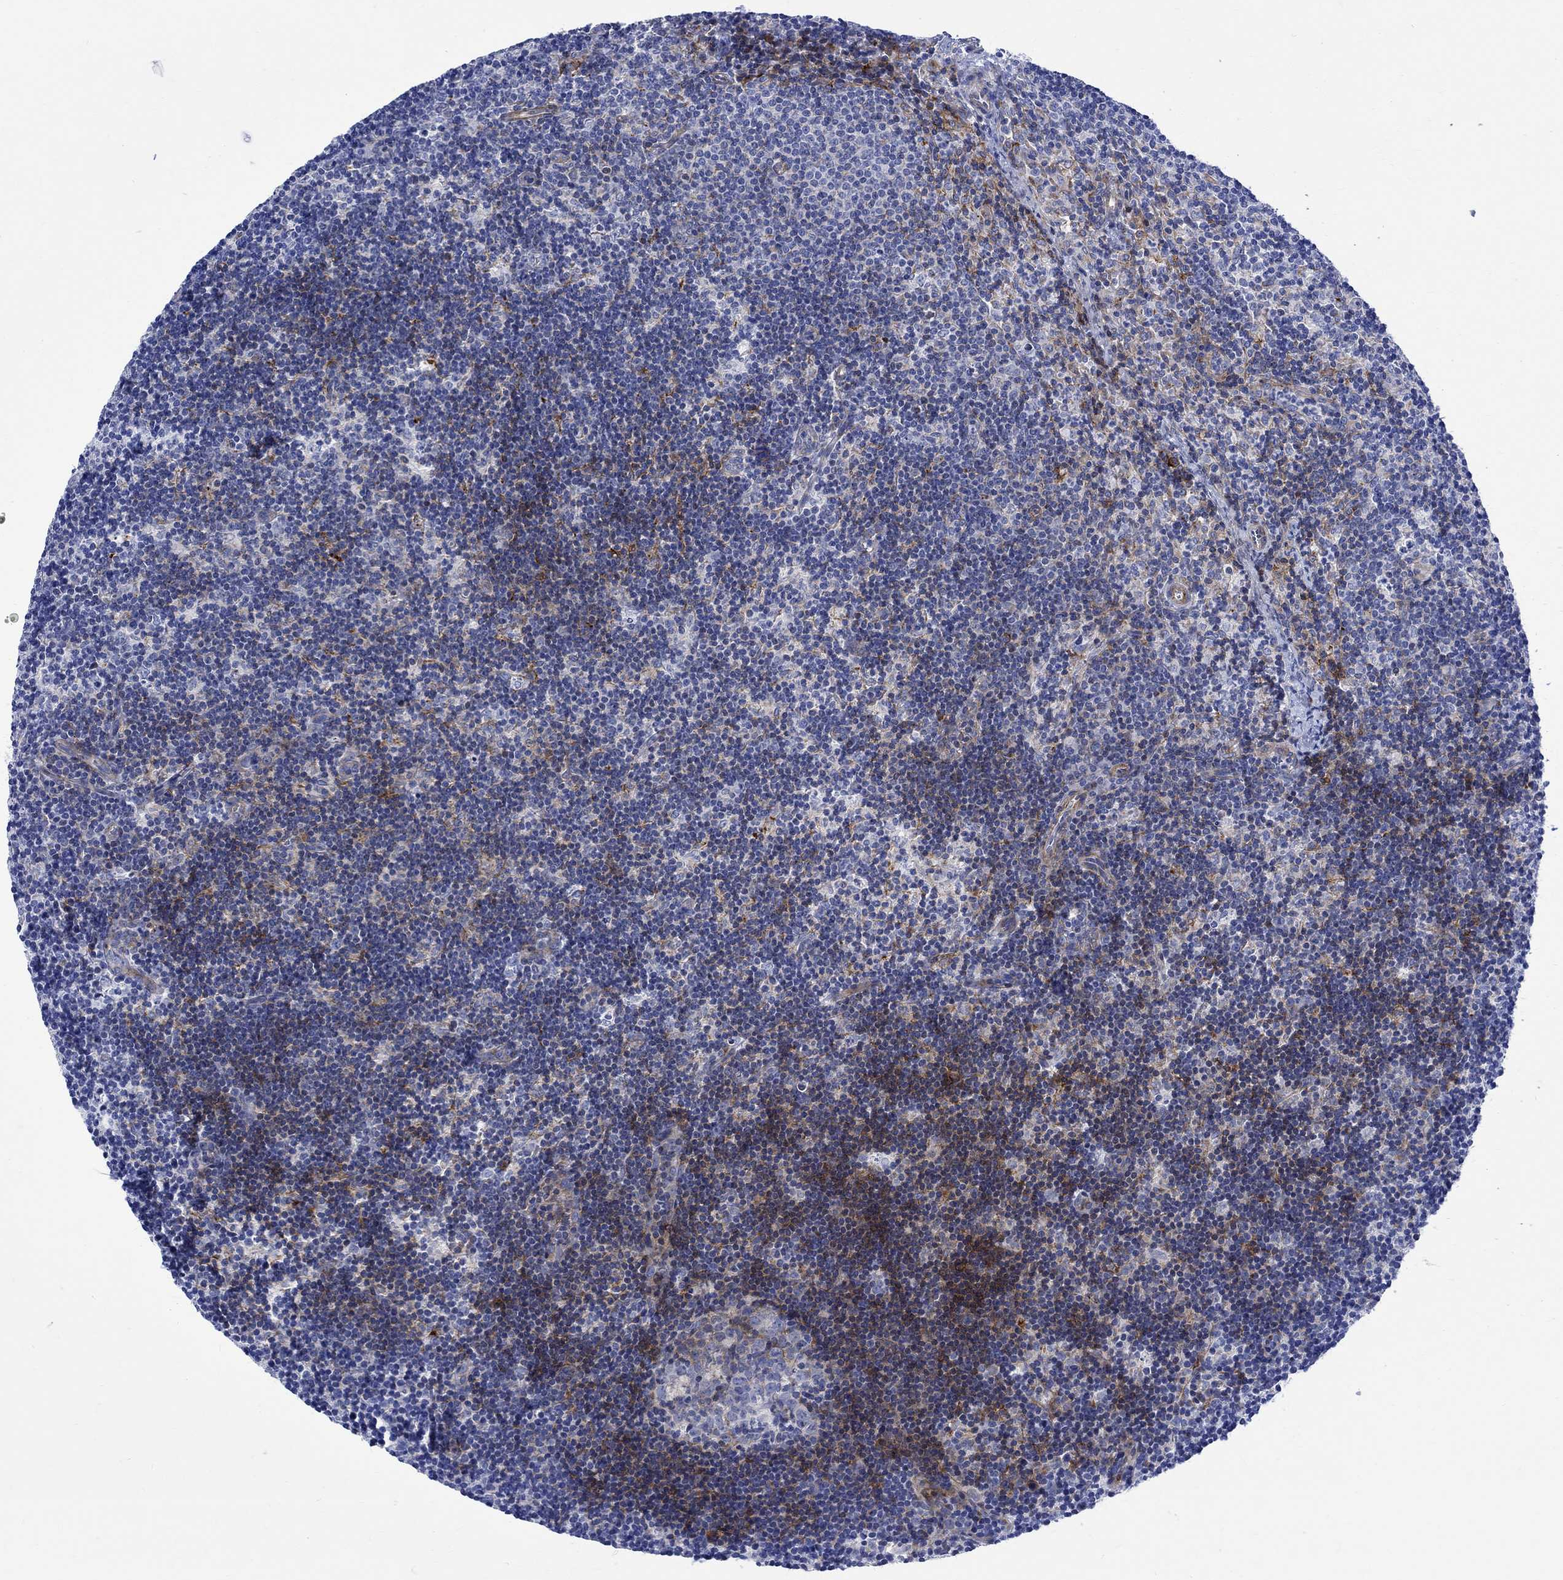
{"staining": {"intensity": "weak", "quantity": "25%-75%", "location": "cytoplasmic/membranous"}, "tissue": "lymph node", "cell_type": "Germinal center cells", "image_type": "normal", "snomed": [{"axis": "morphology", "description": "Normal tissue, NOS"}, {"axis": "topography", "description": "Lymph node"}], "caption": "Protein expression analysis of benign human lymph node reveals weak cytoplasmic/membranous staining in approximately 25%-75% of germinal center cells. Using DAB (3,3'-diaminobenzidine) (brown) and hematoxylin (blue) stains, captured at high magnification using brightfield microscopy.", "gene": "PARVB", "patient": {"sex": "female", "age": 34}}